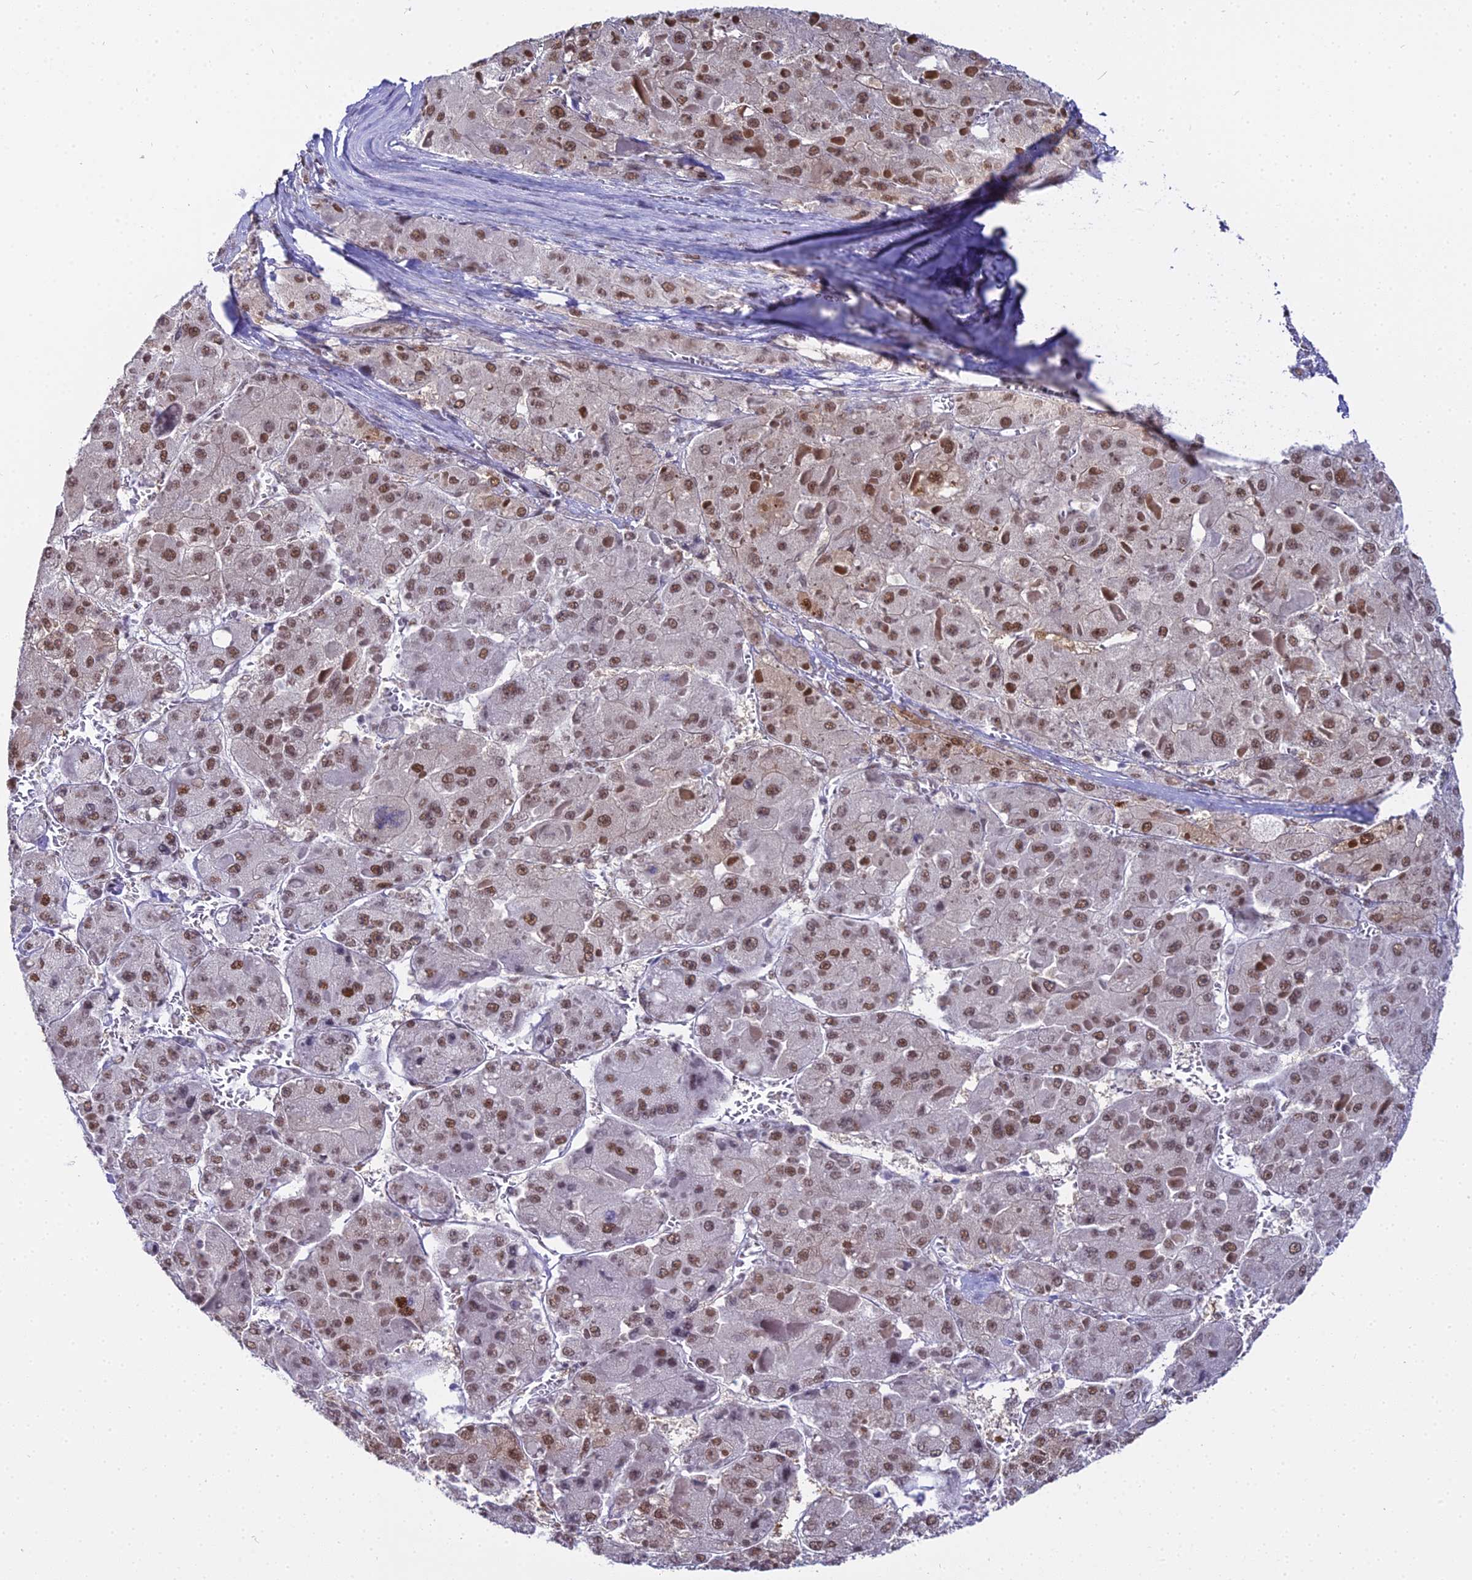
{"staining": {"intensity": "moderate", "quantity": ">75%", "location": "nuclear"}, "tissue": "liver cancer", "cell_type": "Tumor cells", "image_type": "cancer", "snomed": [{"axis": "morphology", "description": "Carcinoma, Hepatocellular, NOS"}, {"axis": "topography", "description": "Liver"}], "caption": "This image exhibits immunohistochemistry staining of human liver cancer, with medium moderate nuclear expression in approximately >75% of tumor cells.", "gene": "RBM12", "patient": {"sex": "female", "age": 73}}